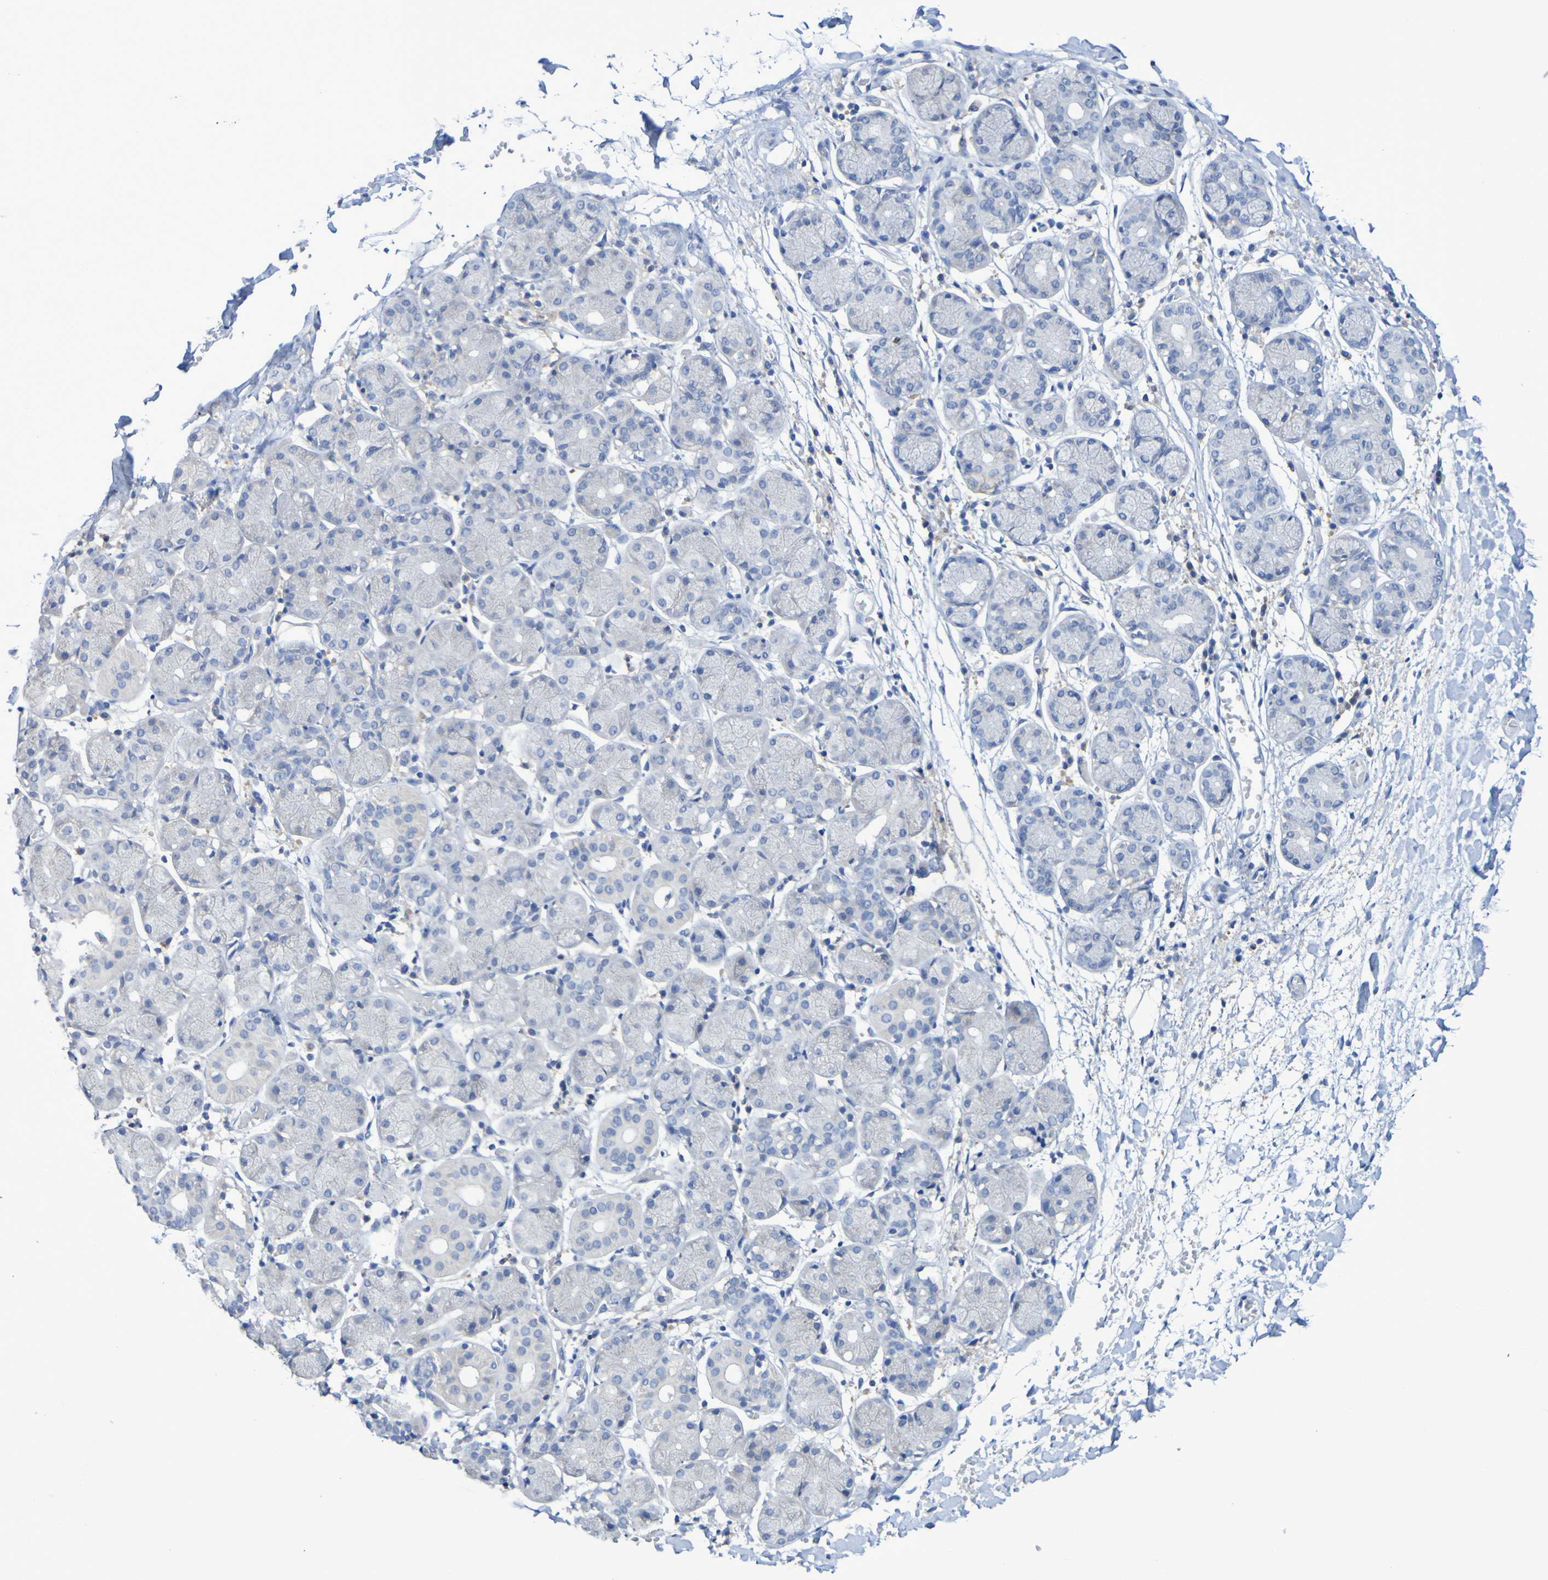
{"staining": {"intensity": "negative", "quantity": "none", "location": "none"}, "tissue": "salivary gland", "cell_type": "Glandular cells", "image_type": "normal", "snomed": [{"axis": "morphology", "description": "Normal tissue, NOS"}, {"axis": "topography", "description": "Salivary gland"}], "caption": "The photomicrograph demonstrates no significant expression in glandular cells of salivary gland.", "gene": "SLC3A2", "patient": {"sex": "female", "age": 24}}